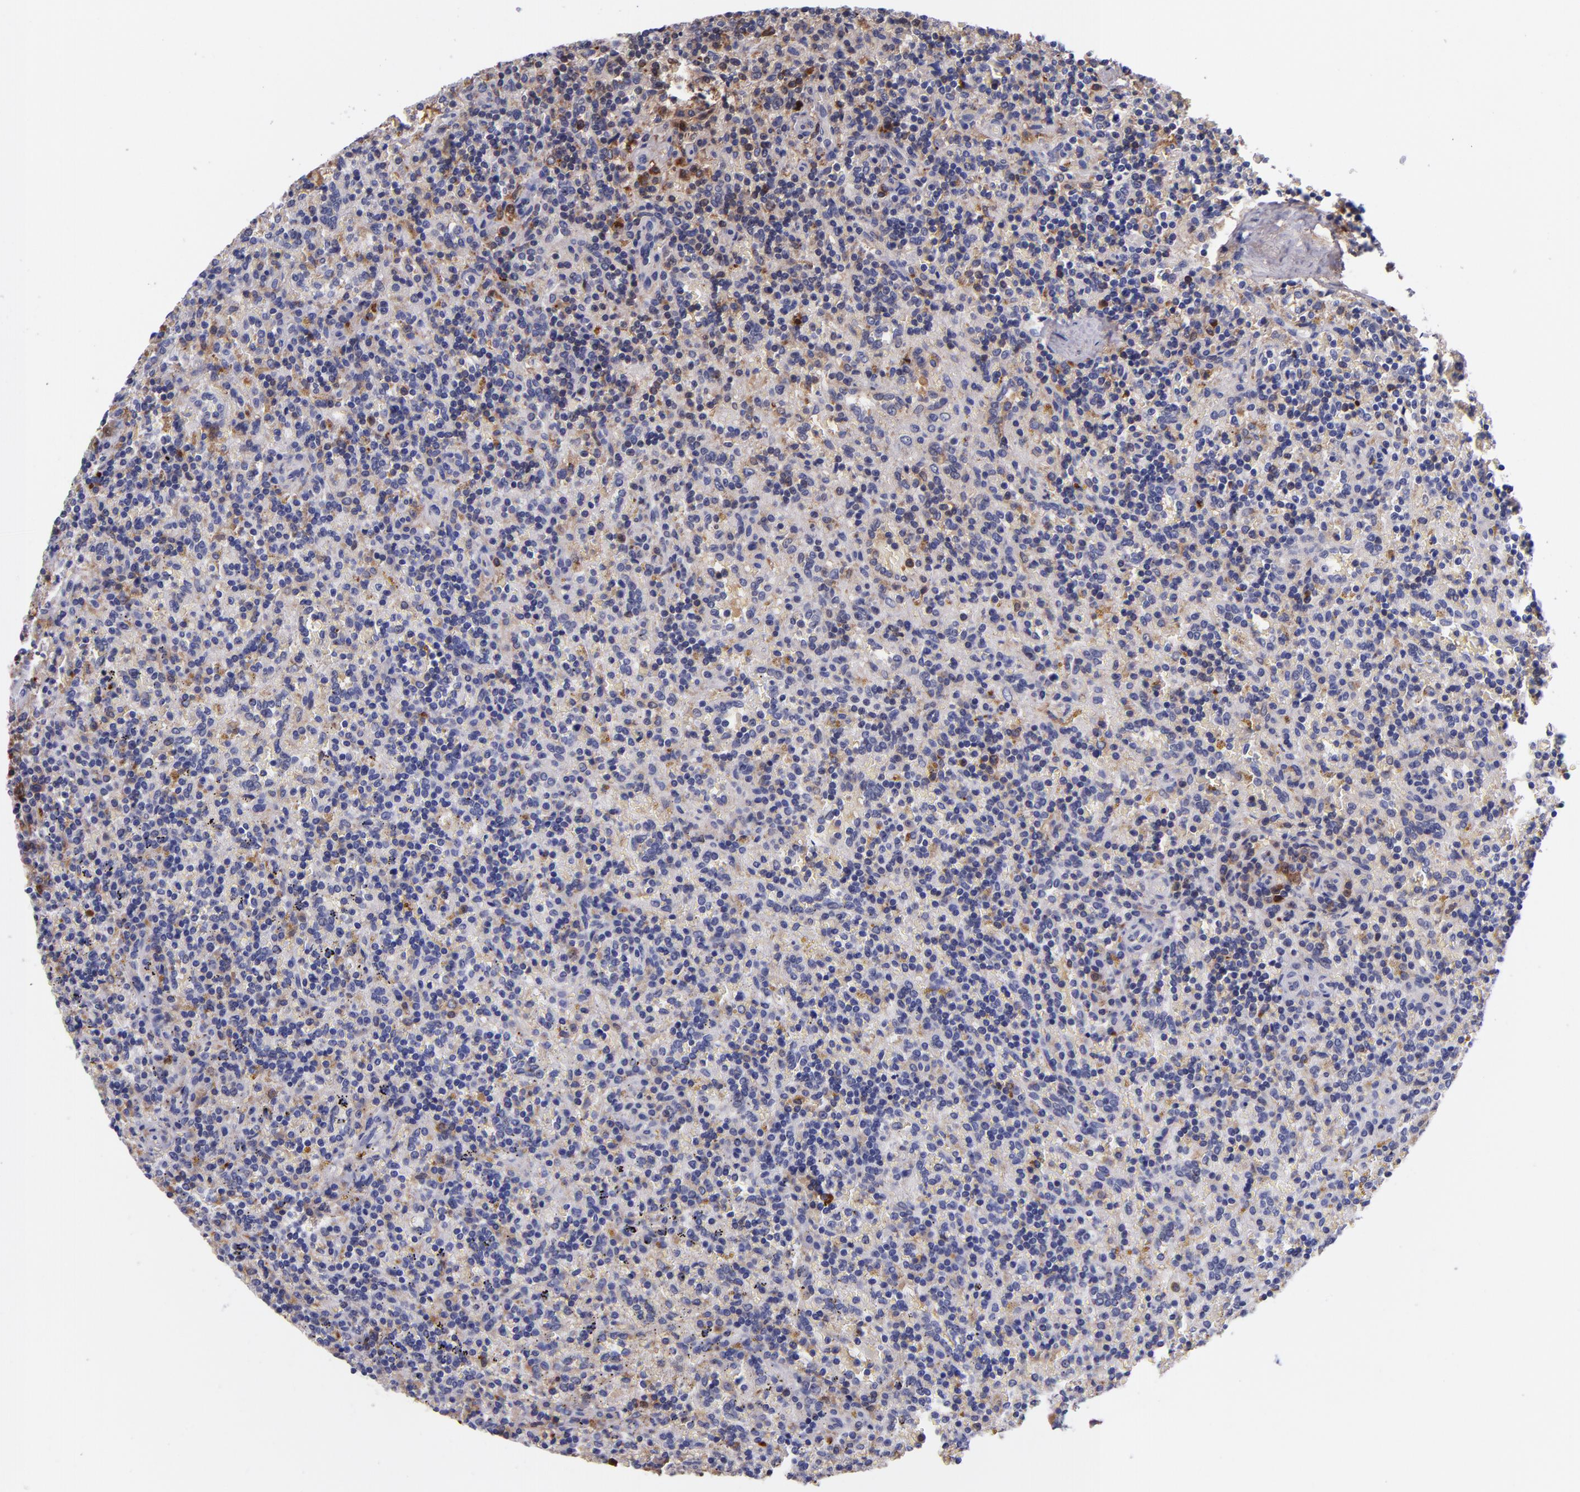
{"staining": {"intensity": "negative", "quantity": "none", "location": "none"}, "tissue": "lymphoma", "cell_type": "Tumor cells", "image_type": "cancer", "snomed": [{"axis": "morphology", "description": "Malignant lymphoma, non-Hodgkin's type, Low grade"}, {"axis": "topography", "description": "Spleen"}], "caption": "Immunohistochemistry (IHC) micrograph of malignant lymphoma, non-Hodgkin's type (low-grade) stained for a protein (brown), which exhibits no staining in tumor cells.", "gene": "IVL", "patient": {"sex": "male", "age": 67}}